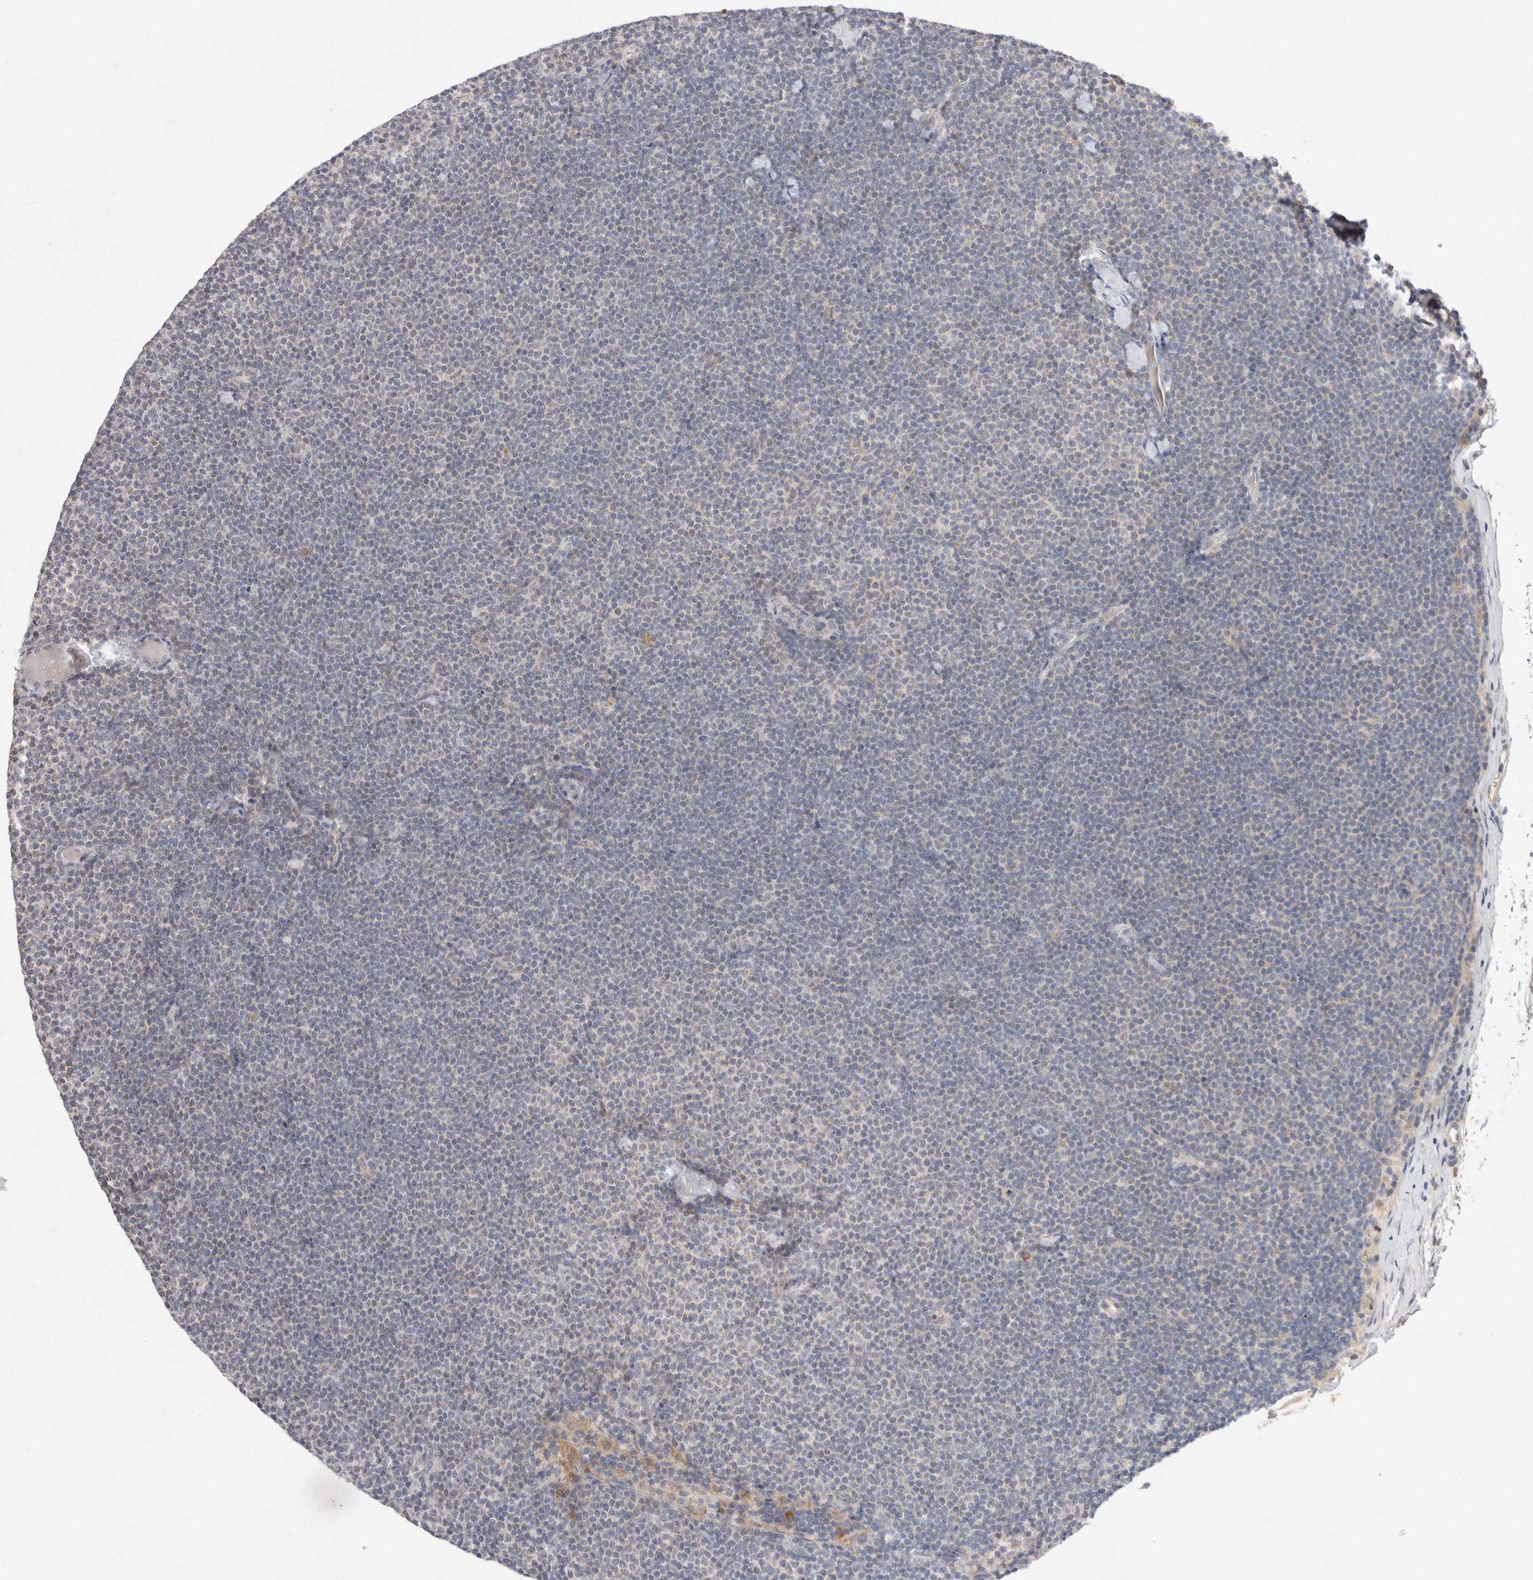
{"staining": {"intensity": "negative", "quantity": "none", "location": "none"}, "tissue": "lymphoma", "cell_type": "Tumor cells", "image_type": "cancer", "snomed": [{"axis": "morphology", "description": "Malignant lymphoma, non-Hodgkin's type, Low grade"}, {"axis": "topography", "description": "Lymph node"}], "caption": "DAB immunohistochemical staining of human lymphoma demonstrates no significant positivity in tumor cells.", "gene": "CMTM4", "patient": {"sex": "female", "age": 53}}